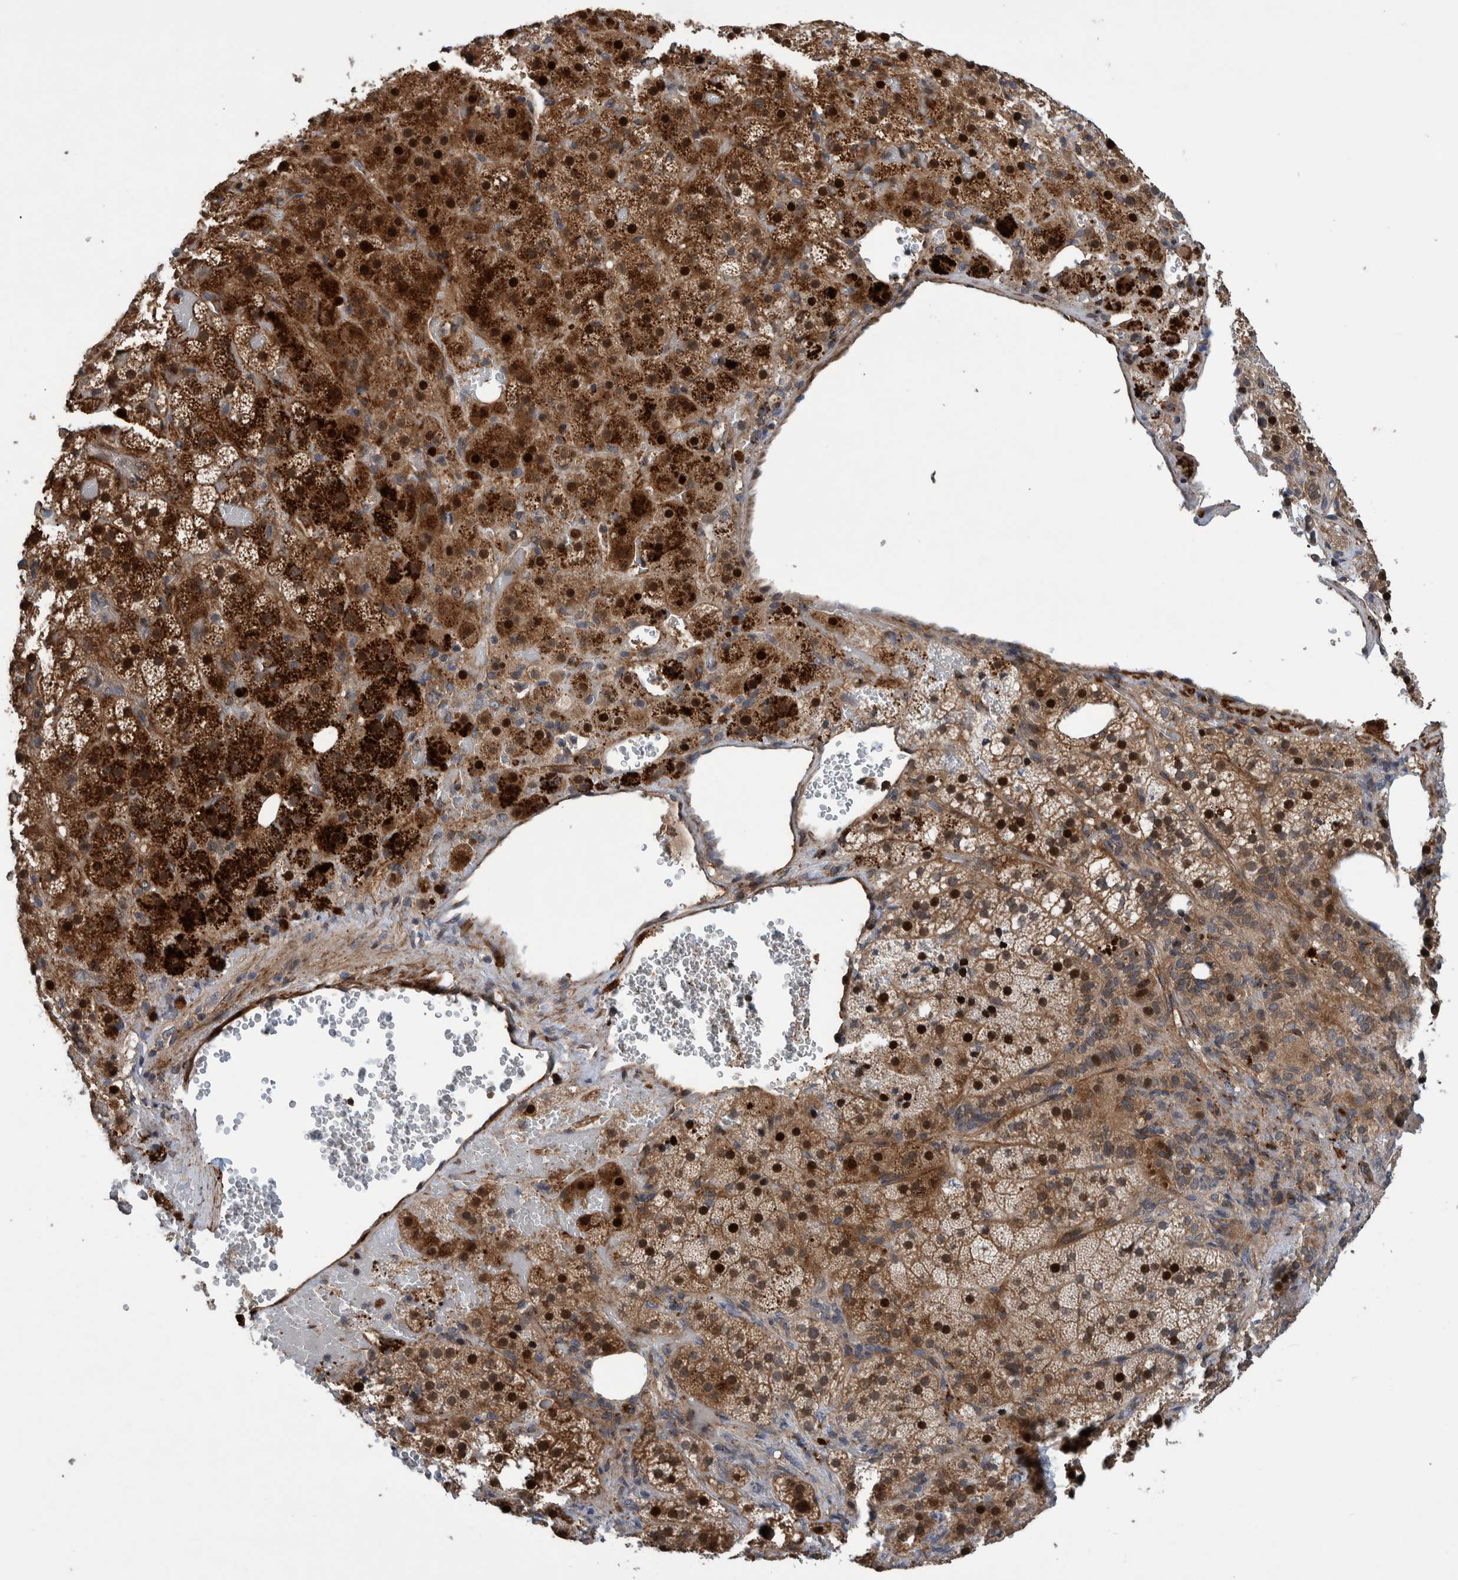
{"staining": {"intensity": "strong", "quantity": ">75%", "location": "cytoplasmic/membranous,nuclear"}, "tissue": "adrenal gland", "cell_type": "Glandular cells", "image_type": "normal", "snomed": [{"axis": "morphology", "description": "Normal tissue, NOS"}, {"axis": "topography", "description": "Adrenal gland"}], "caption": "High-magnification brightfield microscopy of unremarkable adrenal gland stained with DAB (3,3'-diaminobenzidine) (brown) and counterstained with hematoxylin (blue). glandular cells exhibit strong cytoplasmic/membranous,nuclear staining is present in approximately>75% of cells.", "gene": "GRPEL2", "patient": {"sex": "female", "age": 59}}